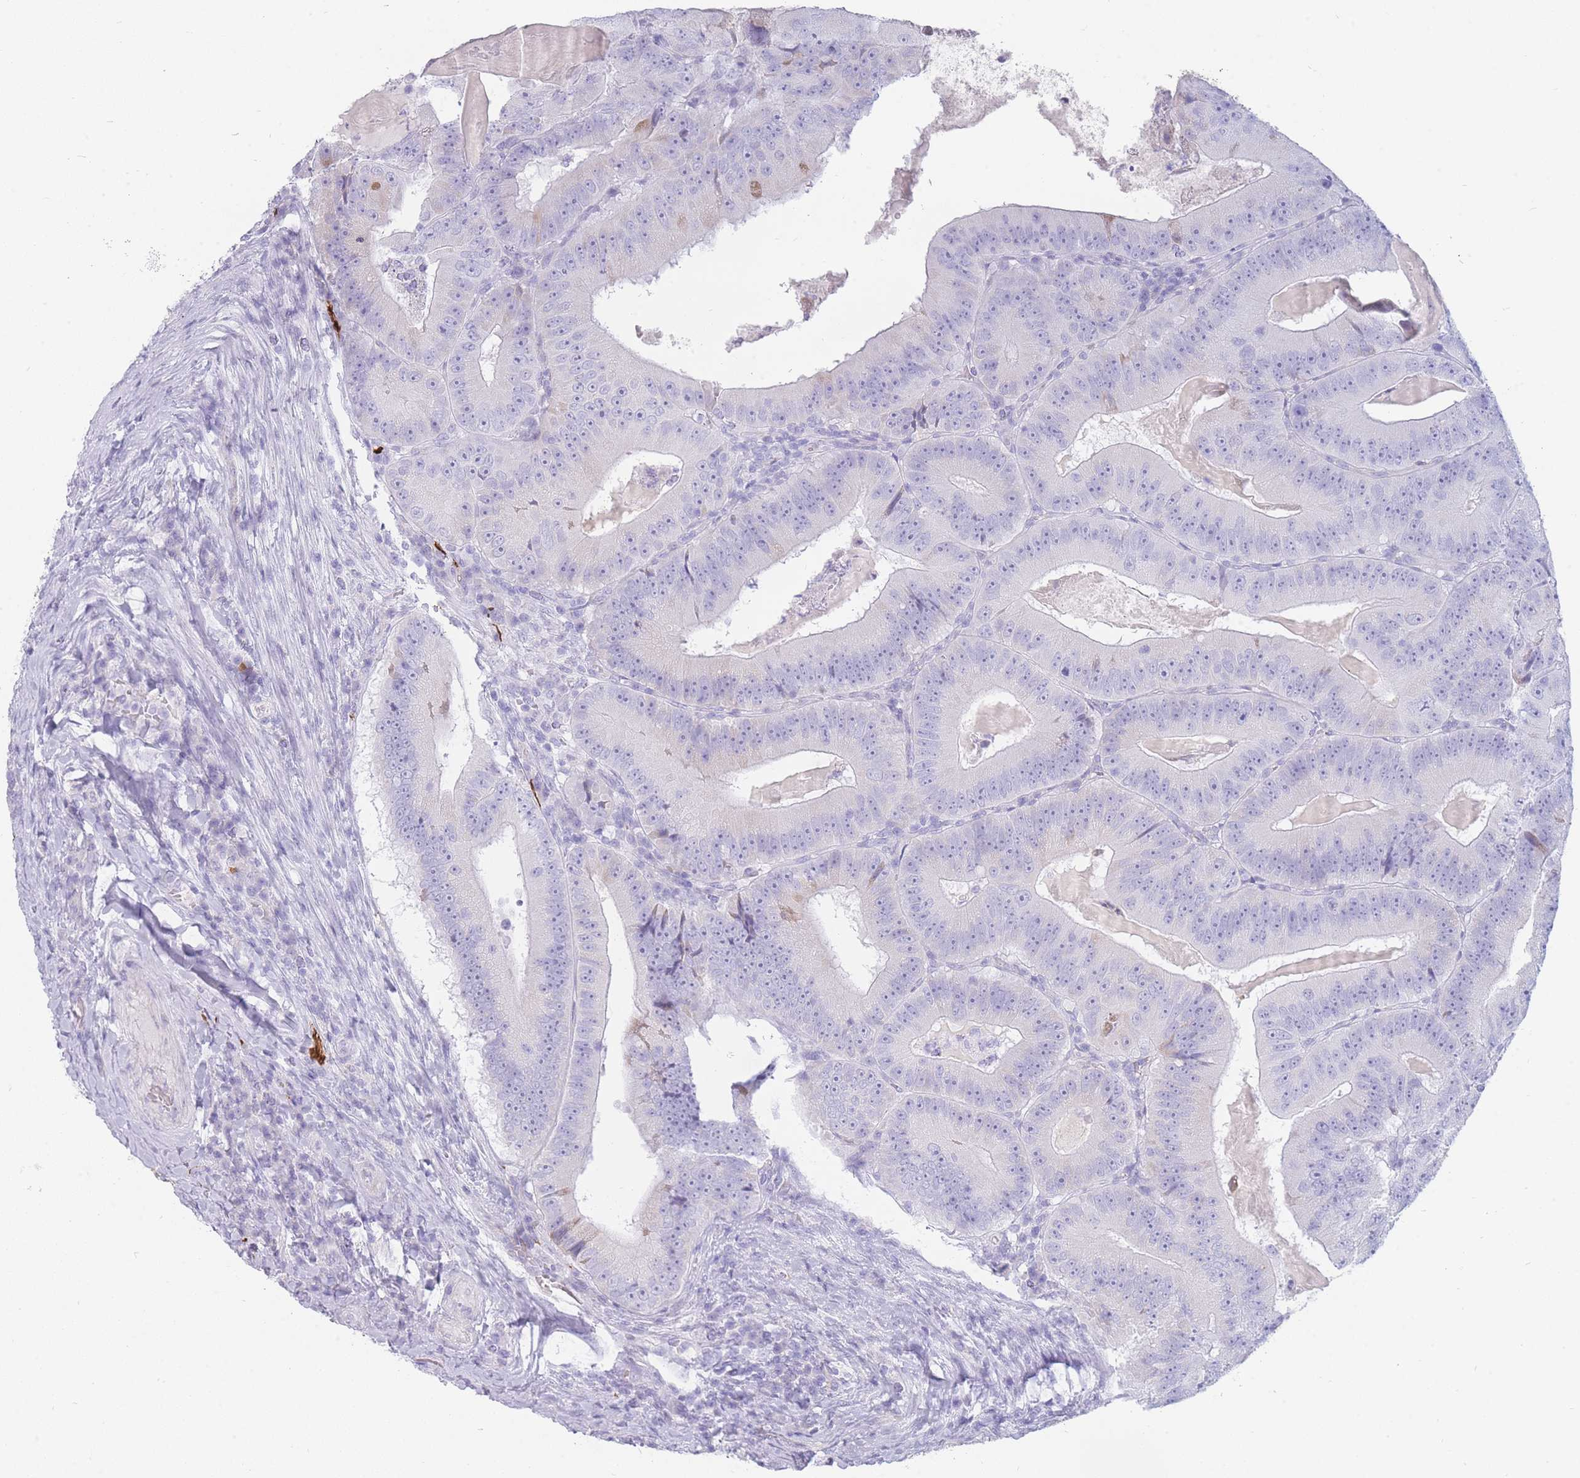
{"staining": {"intensity": "negative", "quantity": "none", "location": "none"}, "tissue": "colorectal cancer", "cell_type": "Tumor cells", "image_type": "cancer", "snomed": [{"axis": "morphology", "description": "Adenocarcinoma, NOS"}, {"axis": "topography", "description": "Colon"}], "caption": "Tumor cells are negative for brown protein staining in colorectal cancer.", "gene": "UPK1A", "patient": {"sex": "female", "age": 86}}